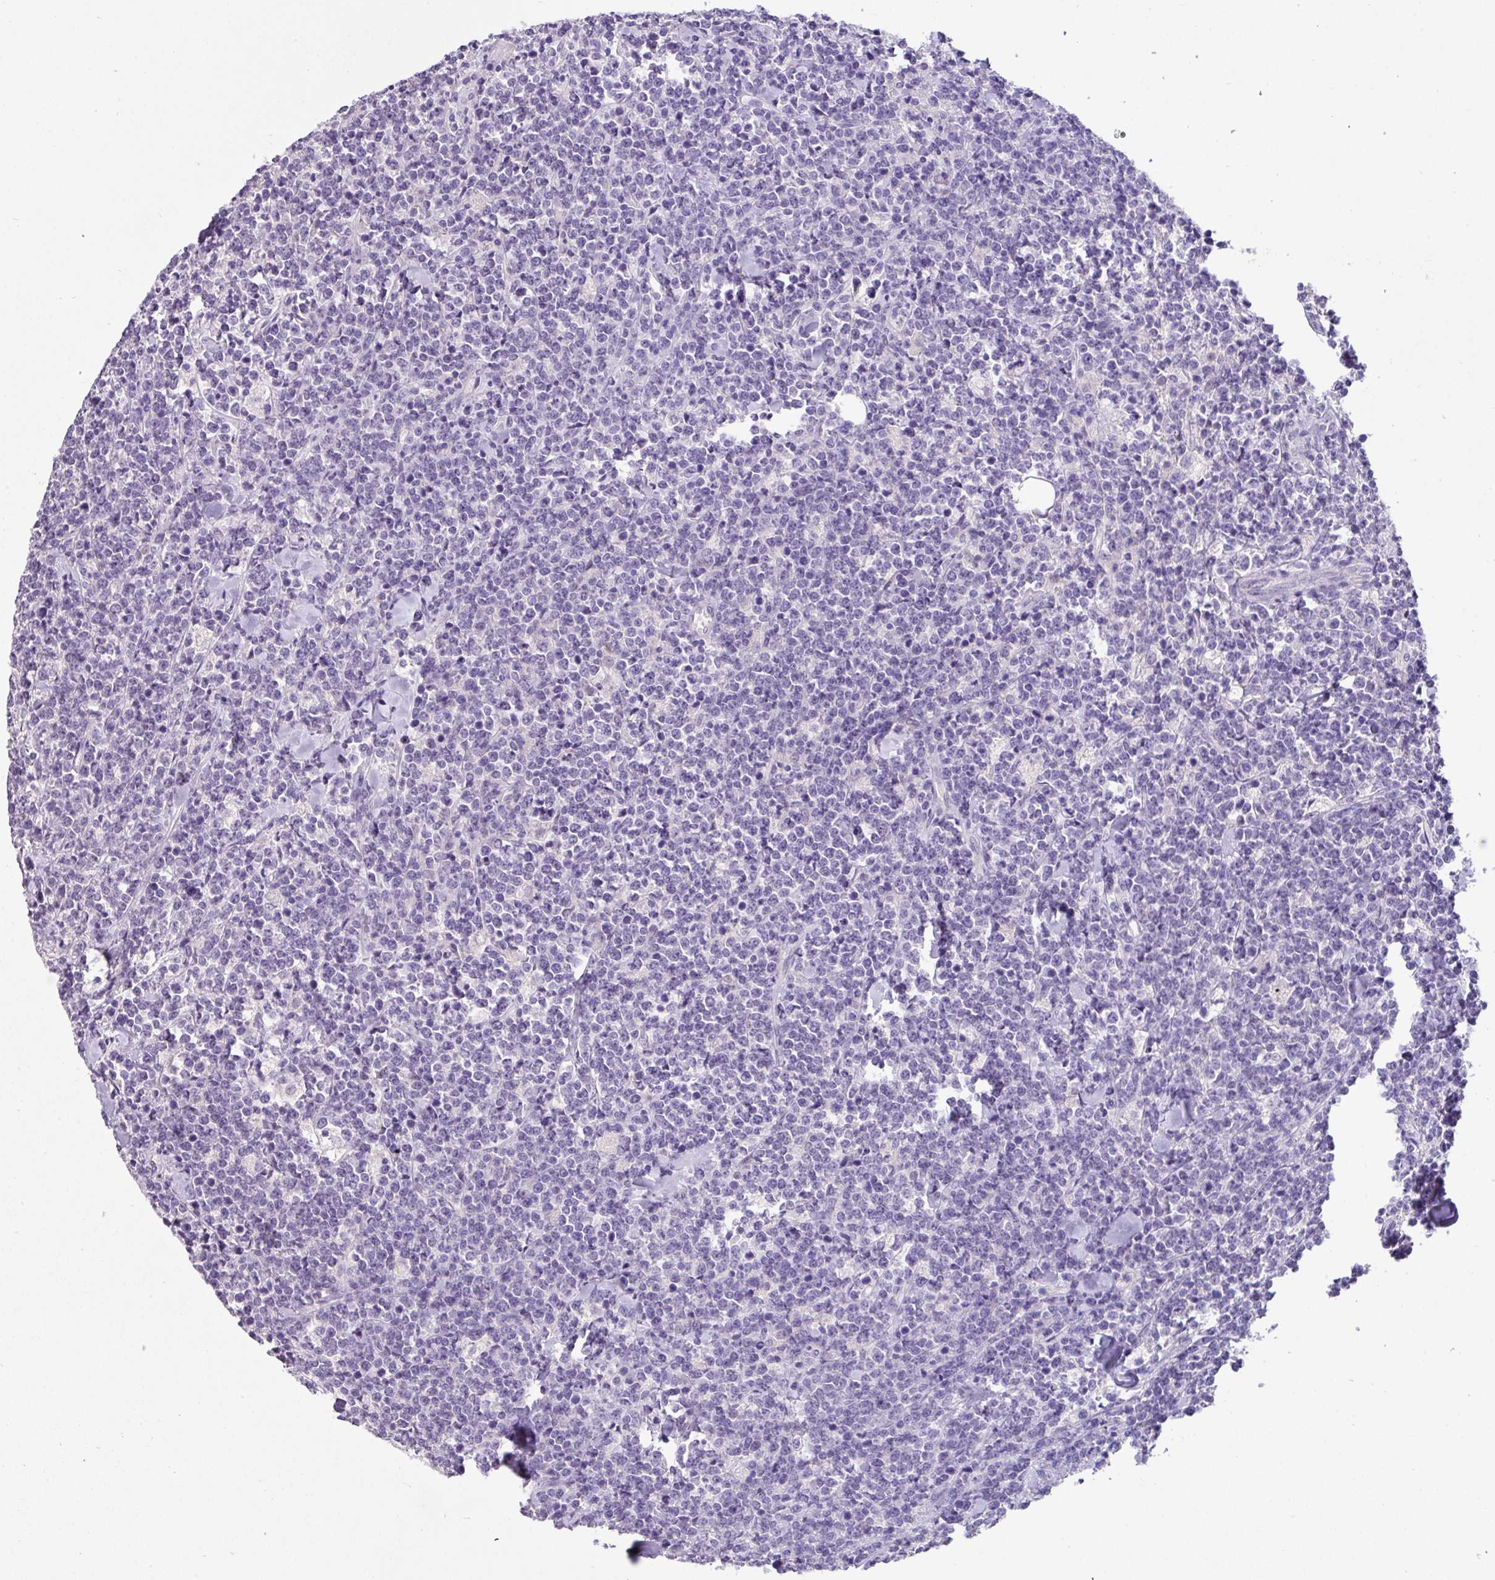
{"staining": {"intensity": "negative", "quantity": "none", "location": "none"}, "tissue": "lymphoma", "cell_type": "Tumor cells", "image_type": "cancer", "snomed": [{"axis": "morphology", "description": "Malignant lymphoma, non-Hodgkin's type, High grade"}, {"axis": "topography", "description": "Small intestine"}, {"axis": "topography", "description": "Colon"}], "caption": "A high-resolution micrograph shows immunohistochemistry (IHC) staining of high-grade malignant lymphoma, non-Hodgkin's type, which displays no significant staining in tumor cells.", "gene": "EPCAM", "patient": {"sex": "male", "age": 8}}